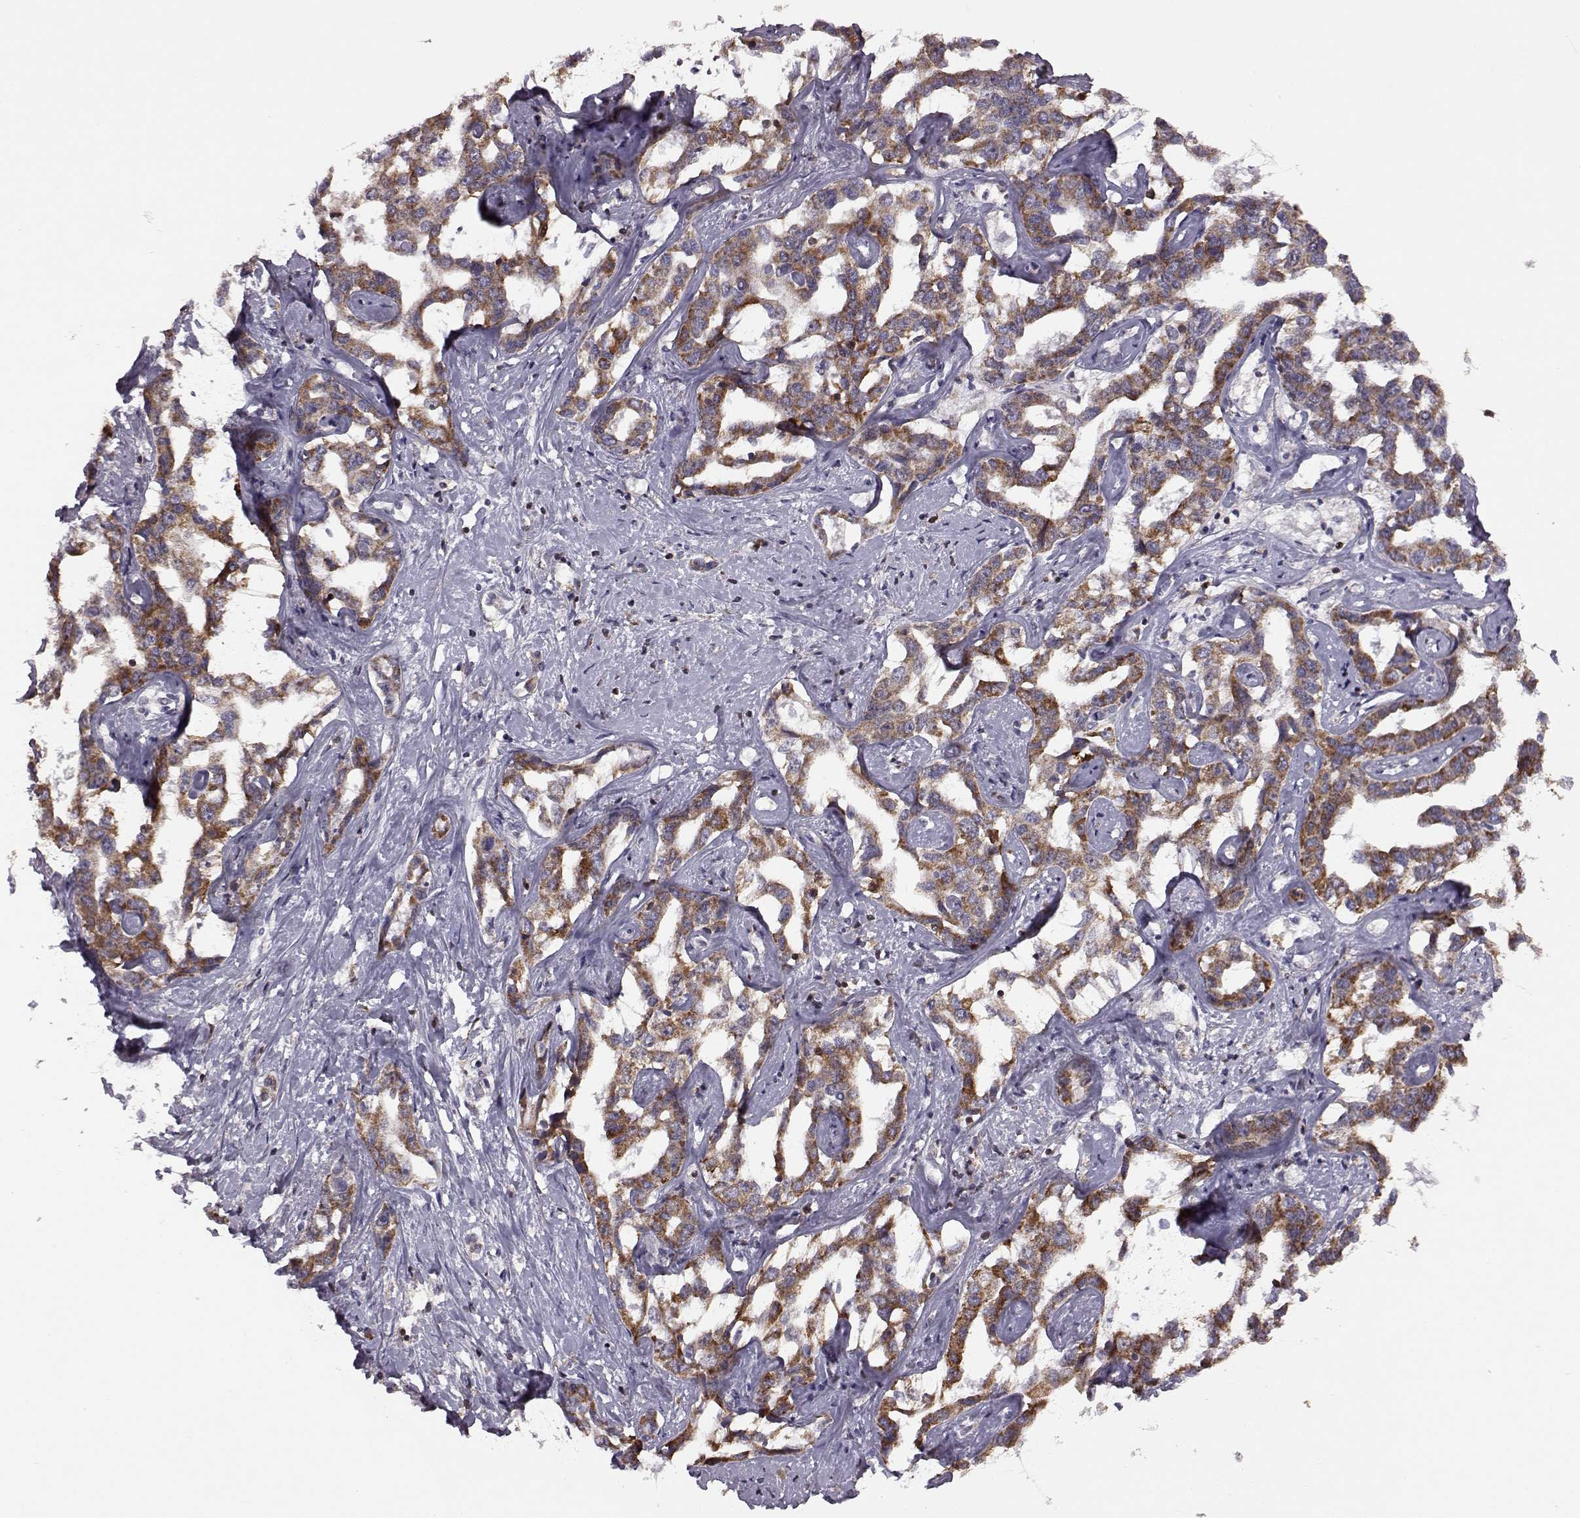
{"staining": {"intensity": "strong", "quantity": ">75%", "location": "cytoplasmic/membranous"}, "tissue": "liver cancer", "cell_type": "Tumor cells", "image_type": "cancer", "snomed": [{"axis": "morphology", "description": "Cholangiocarcinoma"}, {"axis": "topography", "description": "Liver"}], "caption": "This is an image of immunohistochemistry staining of cholangiocarcinoma (liver), which shows strong staining in the cytoplasmic/membranous of tumor cells.", "gene": "DOK2", "patient": {"sex": "male", "age": 59}}